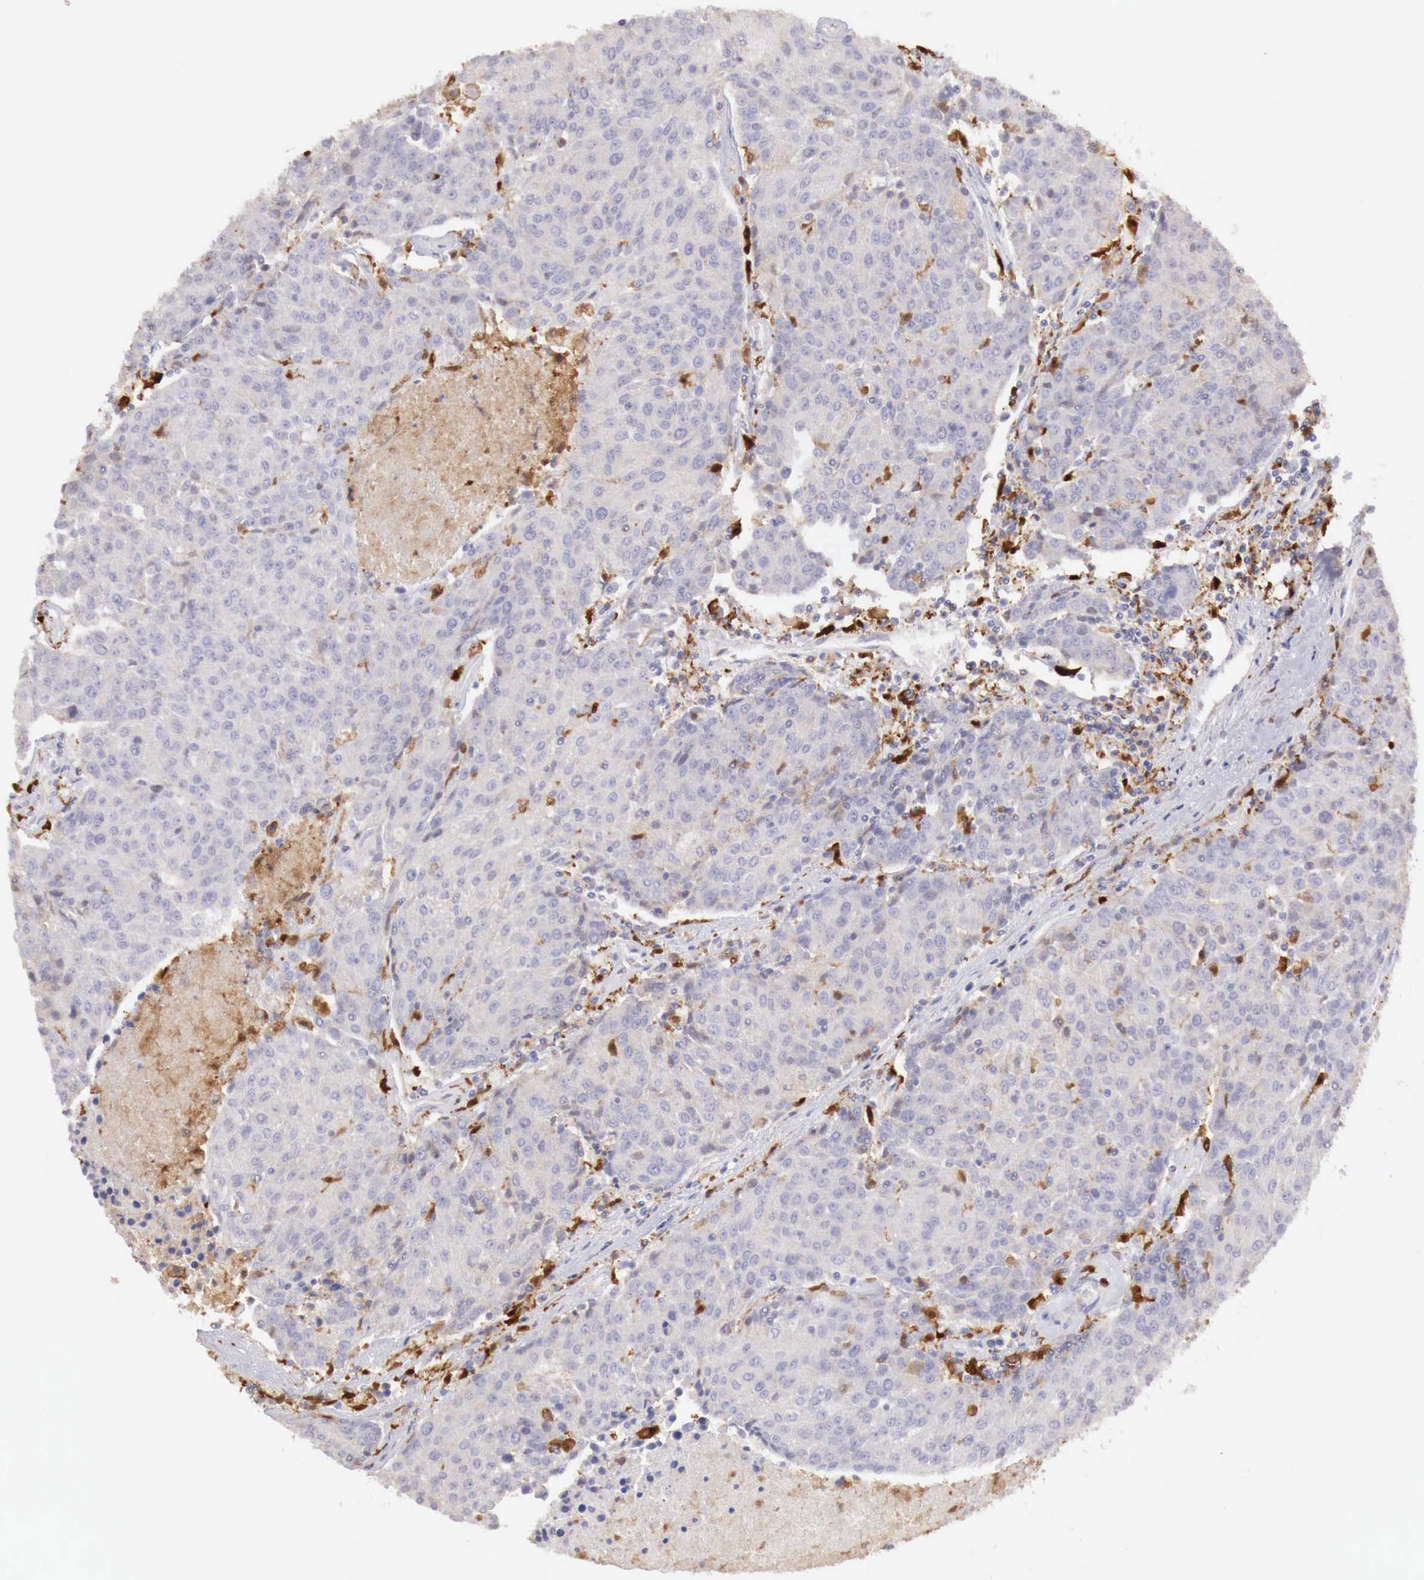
{"staining": {"intensity": "weak", "quantity": "25%-75%", "location": "cytoplasmic/membranous"}, "tissue": "urothelial cancer", "cell_type": "Tumor cells", "image_type": "cancer", "snomed": [{"axis": "morphology", "description": "Urothelial carcinoma, High grade"}, {"axis": "topography", "description": "Urinary bladder"}], "caption": "Immunohistochemistry micrograph of neoplastic tissue: human urothelial carcinoma (high-grade) stained using immunohistochemistry exhibits low levels of weak protein expression localized specifically in the cytoplasmic/membranous of tumor cells, appearing as a cytoplasmic/membranous brown color.", "gene": "RENBP", "patient": {"sex": "female", "age": 85}}